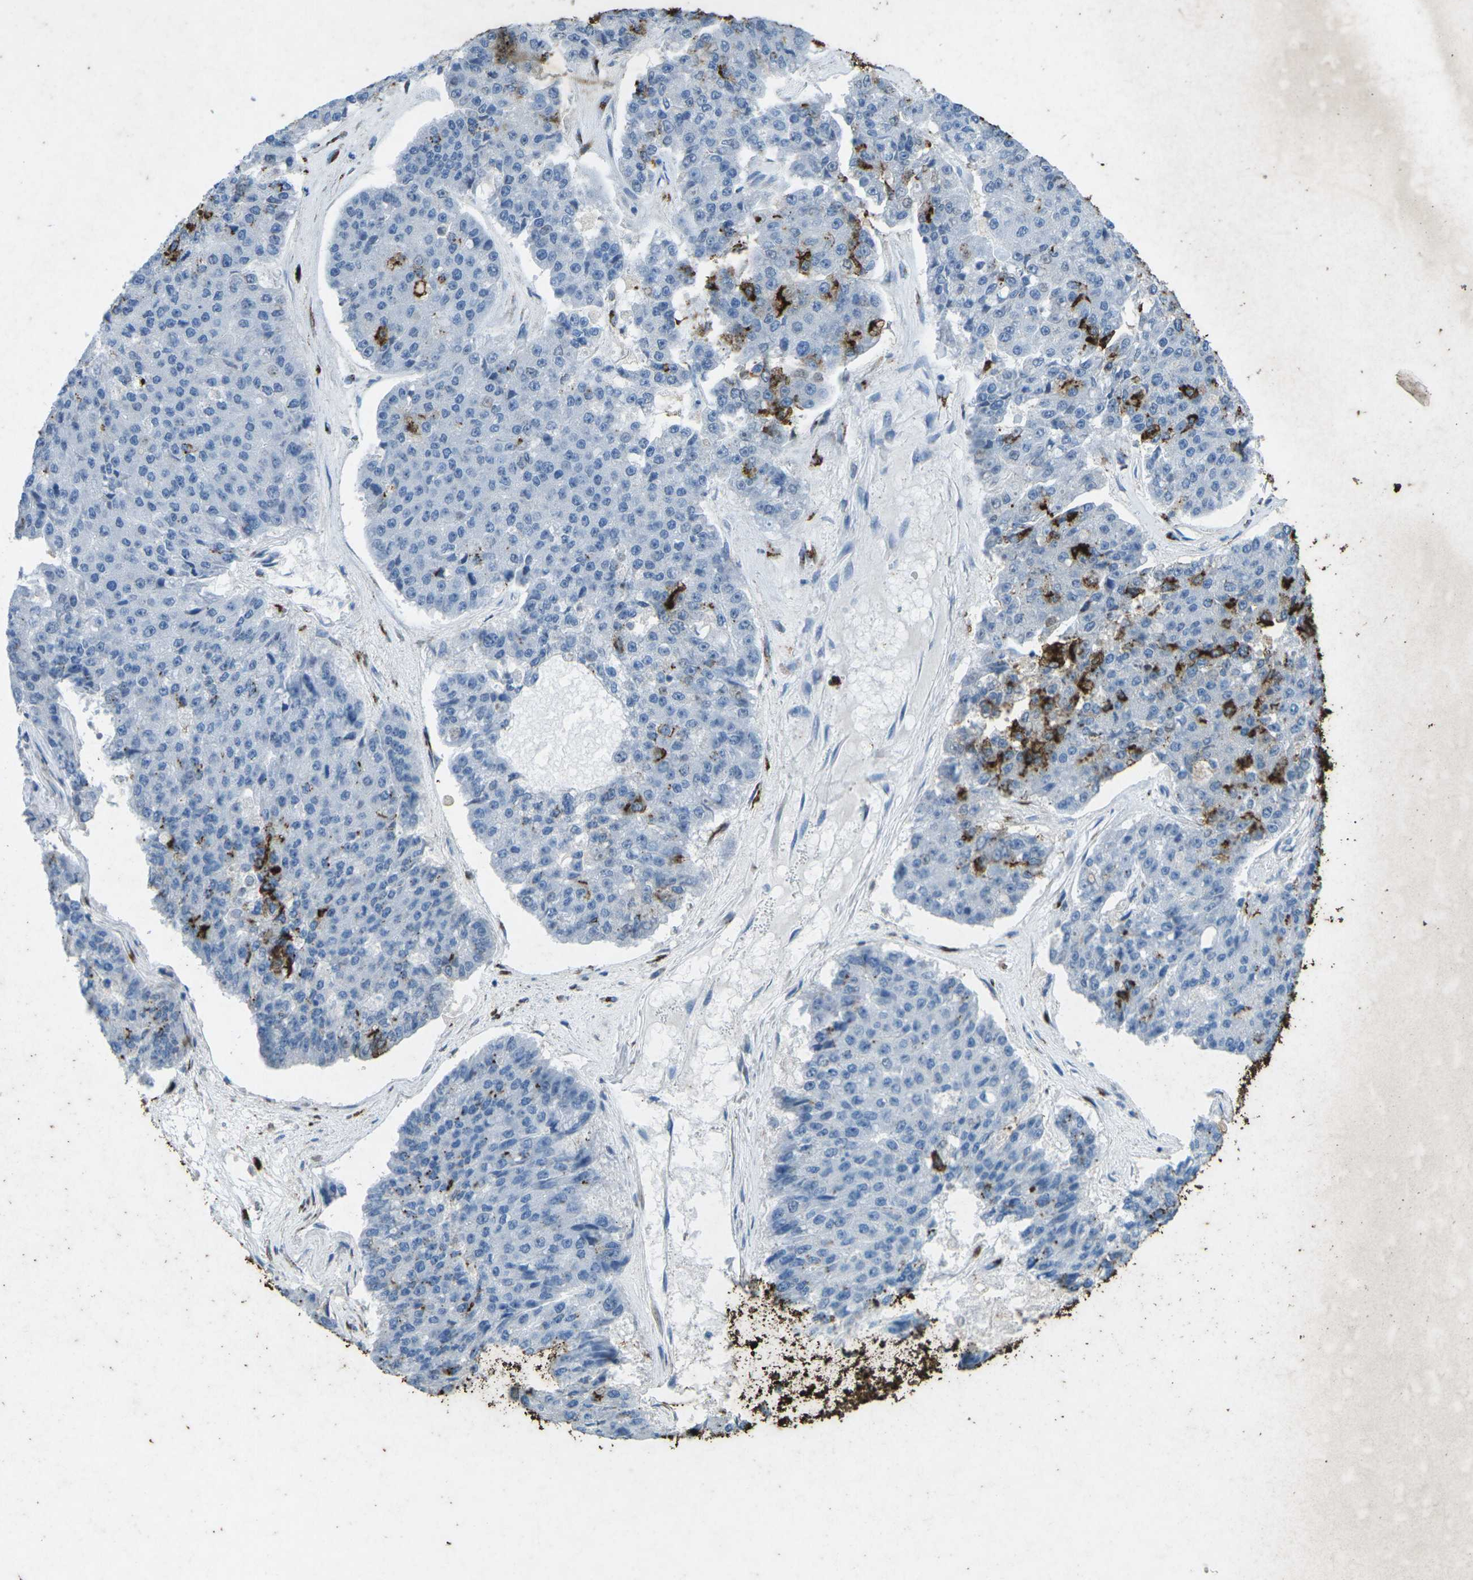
{"staining": {"intensity": "strong", "quantity": "<25%", "location": "cytoplasmic/membranous"}, "tissue": "pancreatic cancer", "cell_type": "Tumor cells", "image_type": "cancer", "snomed": [{"axis": "morphology", "description": "Adenocarcinoma, NOS"}, {"axis": "topography", "description": "Pancreas"}], "caption": "Protein expression analysis of human pancreatic cancer (adenocarcinoma) reveals strong cytoplasmic/membranous positivity in about <25% of tumor cells.", "gene": "CTAGE1", "patient": {"sex": "male", "age": 50}}